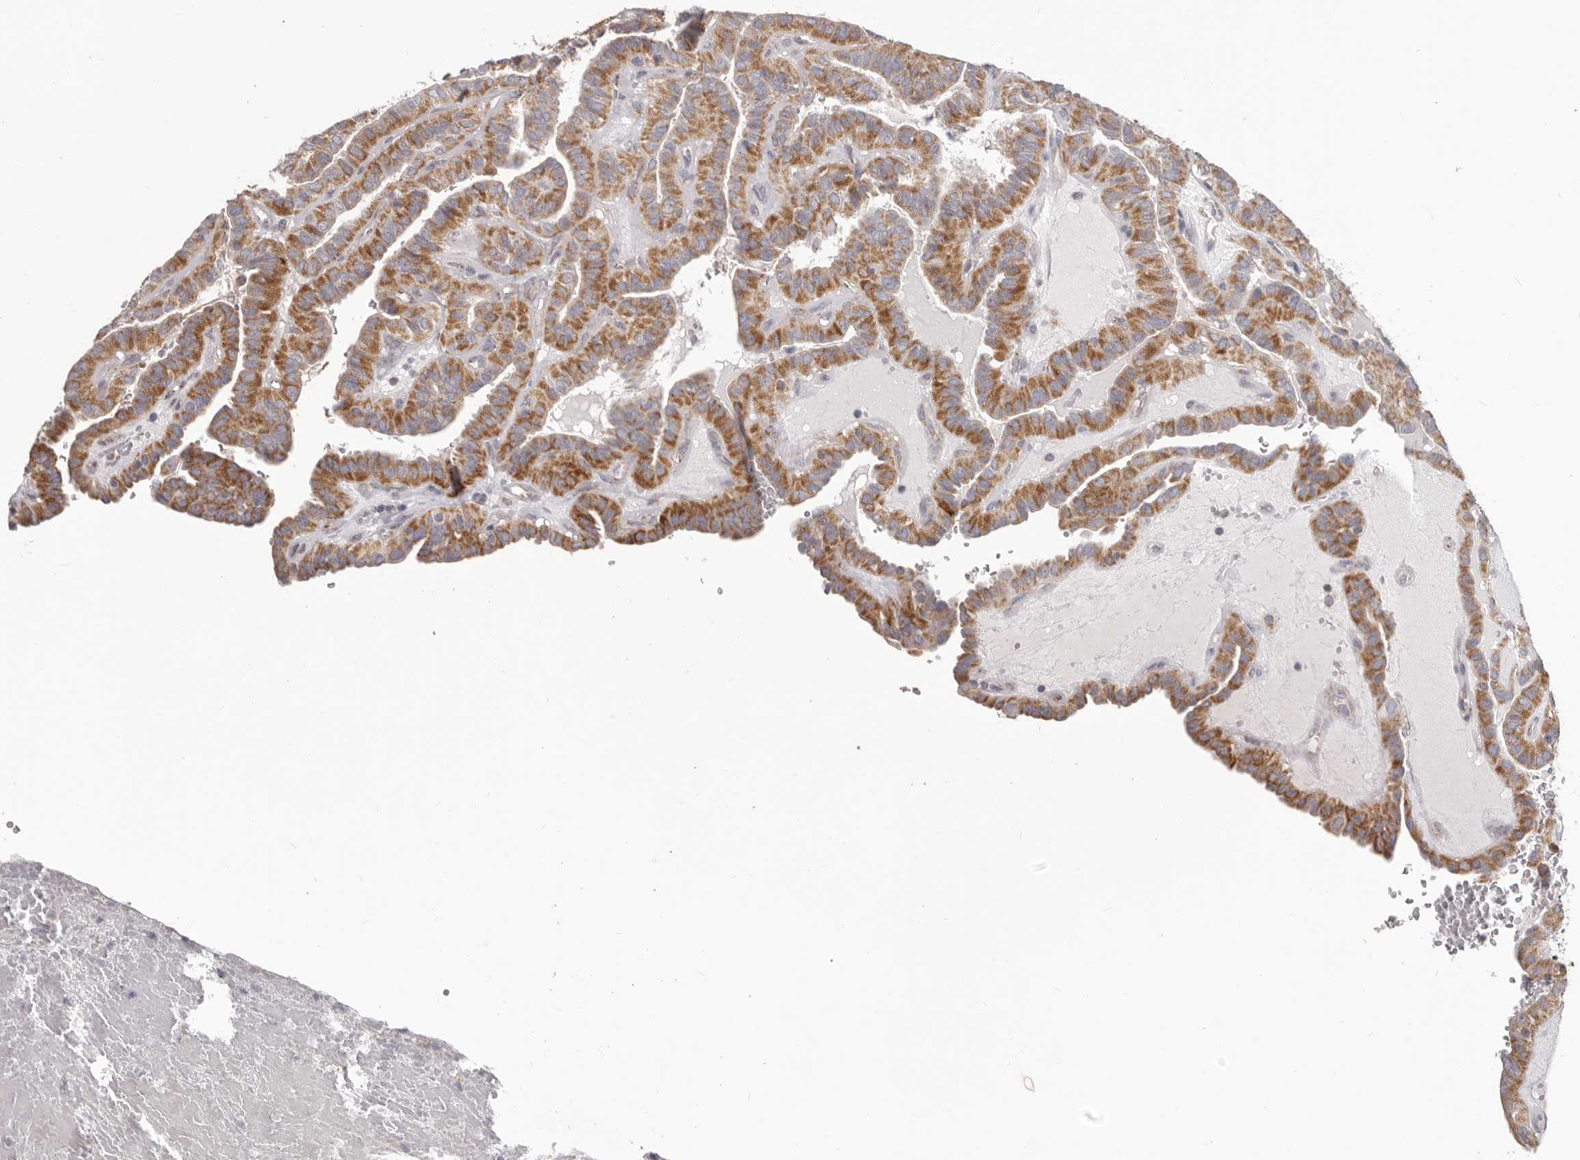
{"staining": {"intensity": "moderate", "quantity": ">75%", "location": "cytoplasmic/membranous"}, "tissue": "thyroid cancer", "cell_type": "Tumor cells", "image_type": "cancer", "snomed": [{"axis": "morphology", "description": "Papillary adenocarcinoma, NOS"}, {"axis": "topography", "description": "Thyroid gland"}], "caption": "A brown stain highlights moderate cytoplasmic/membranous expression of a protein in human papillary adenocarcinoma (thyroid) tumor cells.", "gene": "PRMT2", "patient": {"sex": "male", "age": 77}}